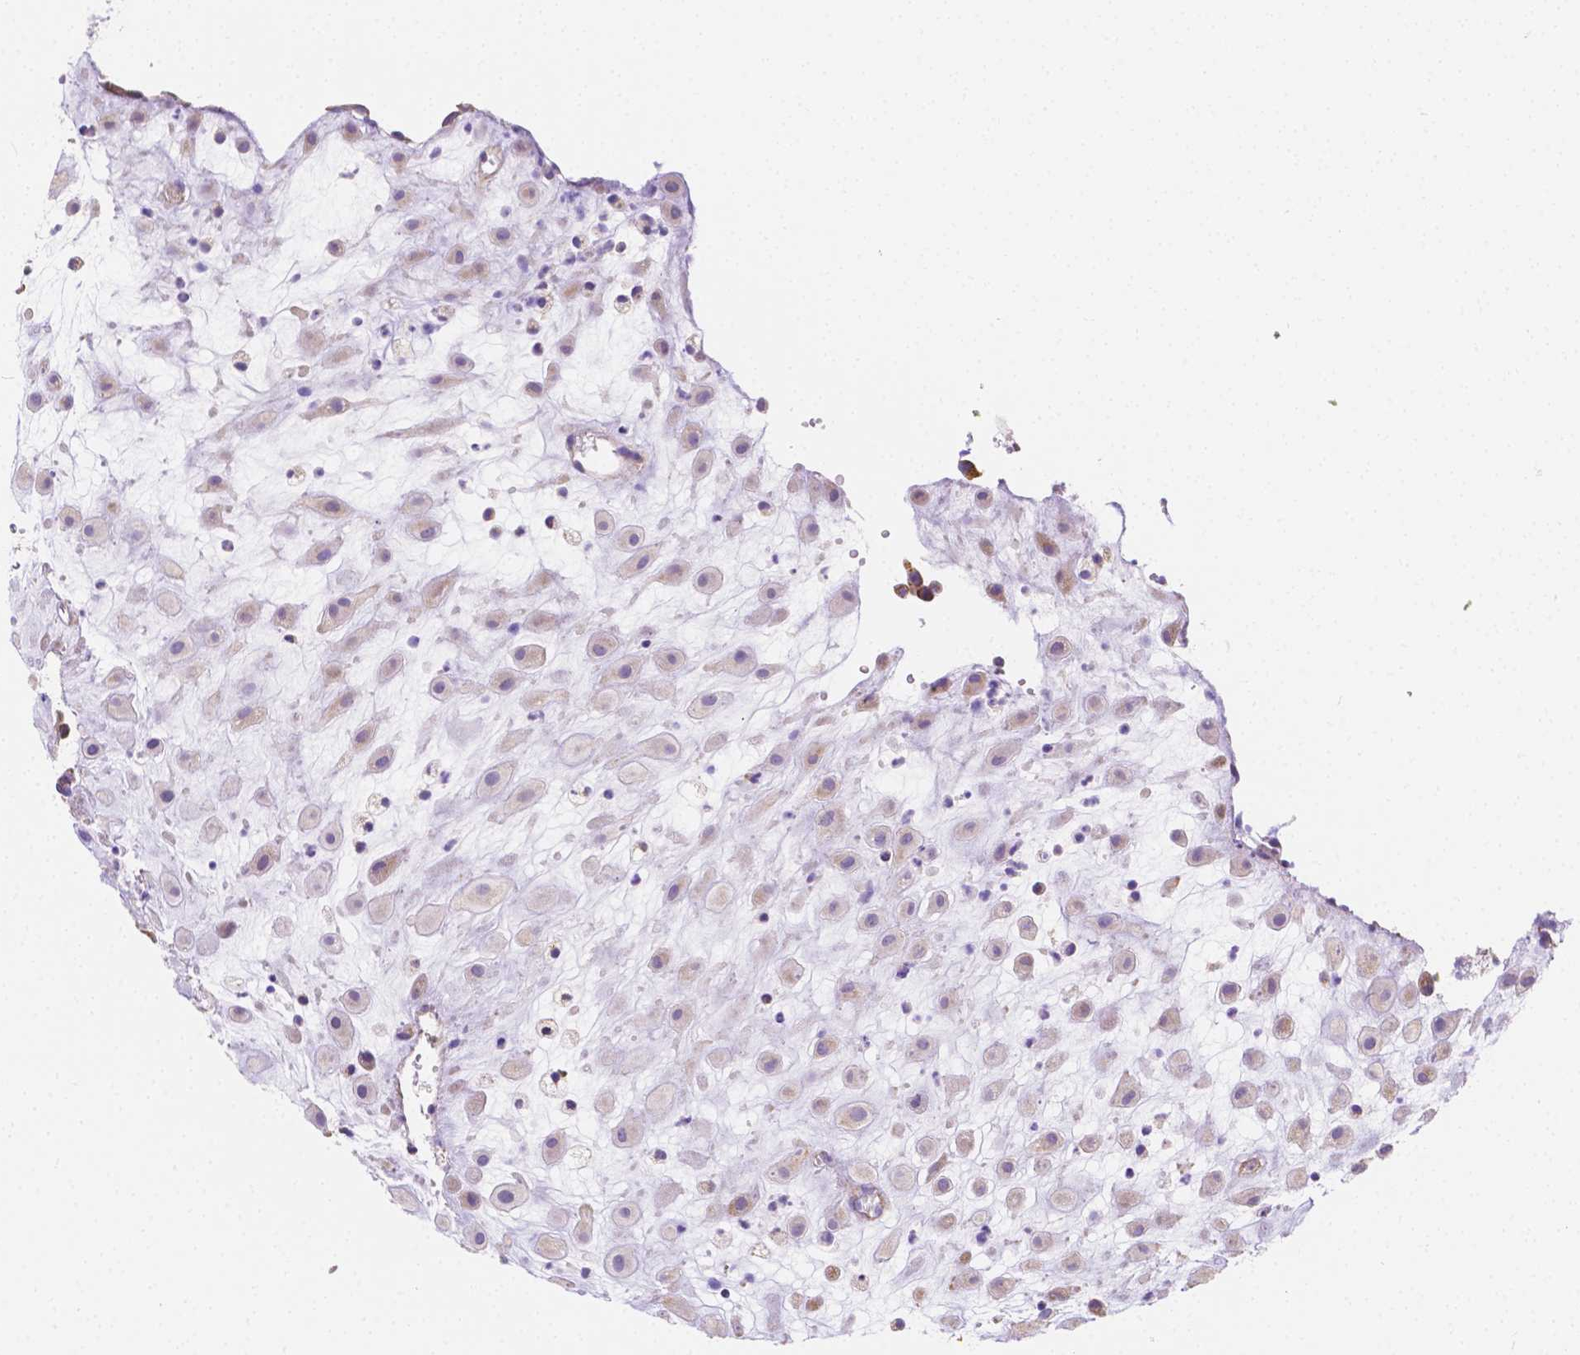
{"staining": {"intensity": "weak", "quantity": "<25%", "location": "cytoplasmic/membranous"}, "tissue": "placenta", "cell_type": "Decidual cells", "image_type": "normal", "snomed": [{"axis": "morphology", "description": "Normal tissue, NOS"}, {"axis": "topography", "description": "Placenta"}], "caption": "A histopathology image of placenta stained for a protein demonstrates no brown staining in decidual cells. (DAB immunohistochemistry (IHC), high magnification).", "gene": "SGTB", "patient": {"sex": "female", "age": 24}}